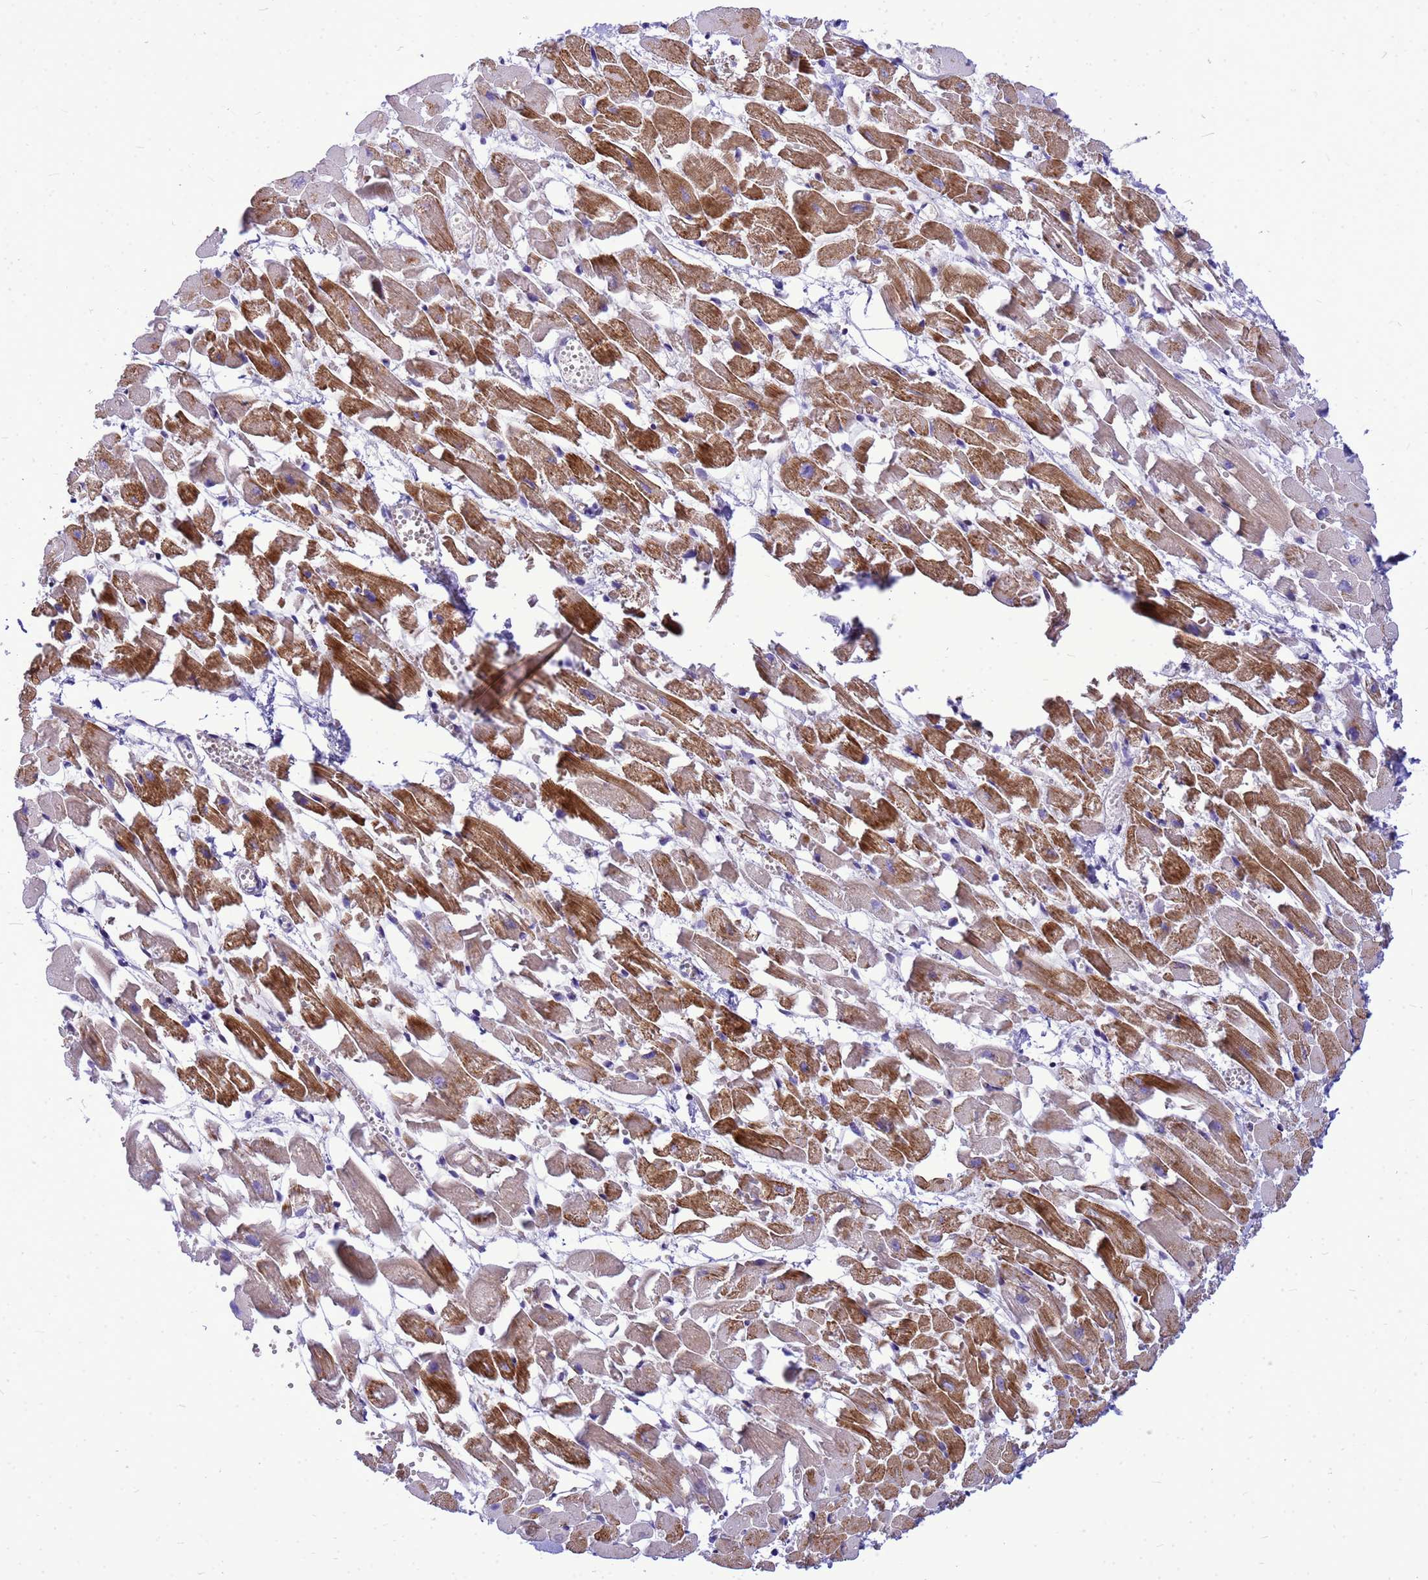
{"staining": {"intensity": "strong", "quantity": "25%-75%", "location": "cytoplasmic/membranous"}, "tissue": "heart muscle", "cell_type": "Cardiomyocytes", "image_type": "normal", "snomed": [{"axis": "morphology", "description": "Normal tissue, NOS"}, {"axis": "topography", "description": "Heart"}], "caption": "Strong cytoplasmic/membranous protein positivity is appreciated in about 25%-75% of cardiomyocytes in heart muscle. Nuclei are stained in blue.", "gene": "ADAMTS7", "patient": {"sex": "female", "age": 64}}